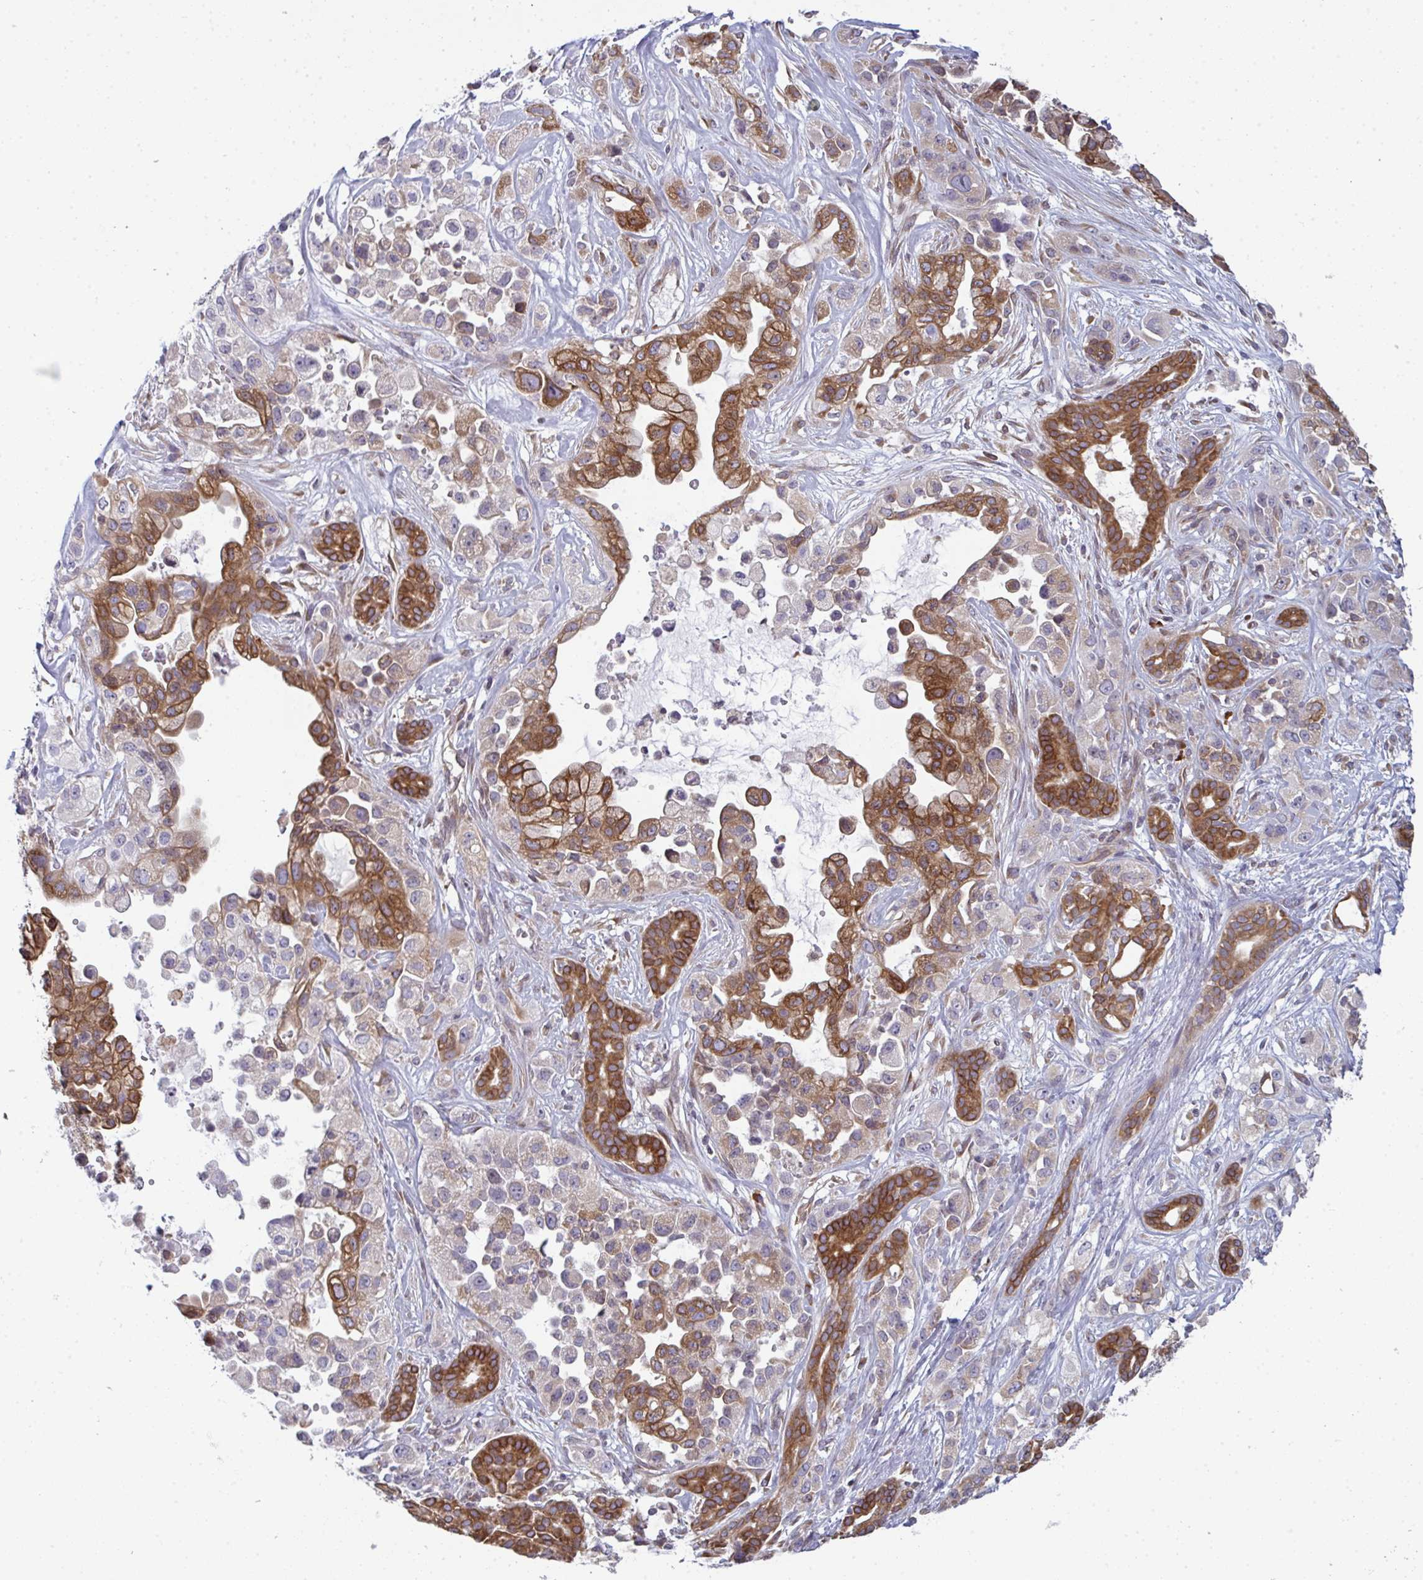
{"staining": {"intensity": "moderate", "quantity": "25%-75%", "location": "cytoplasmic/membranous"}, "tissue": "pancreatic cancer", "cell_type": "Tumor cells", "image_type": "cancer", "snomed": [{"axis": "morphology", "description": "Adenocarcinoma, NOS"}, {"axis": "topography", "description": "Pancreas"}], "caption": "Human pancreatic adenocarcinoma stained with a brown dye reveals moderate cytoplasmic/membranous positive expression in about 25%-75% of tumor cells.", "gene": "LYSMD4", "patient": {"sex": "male", "age": 44}}